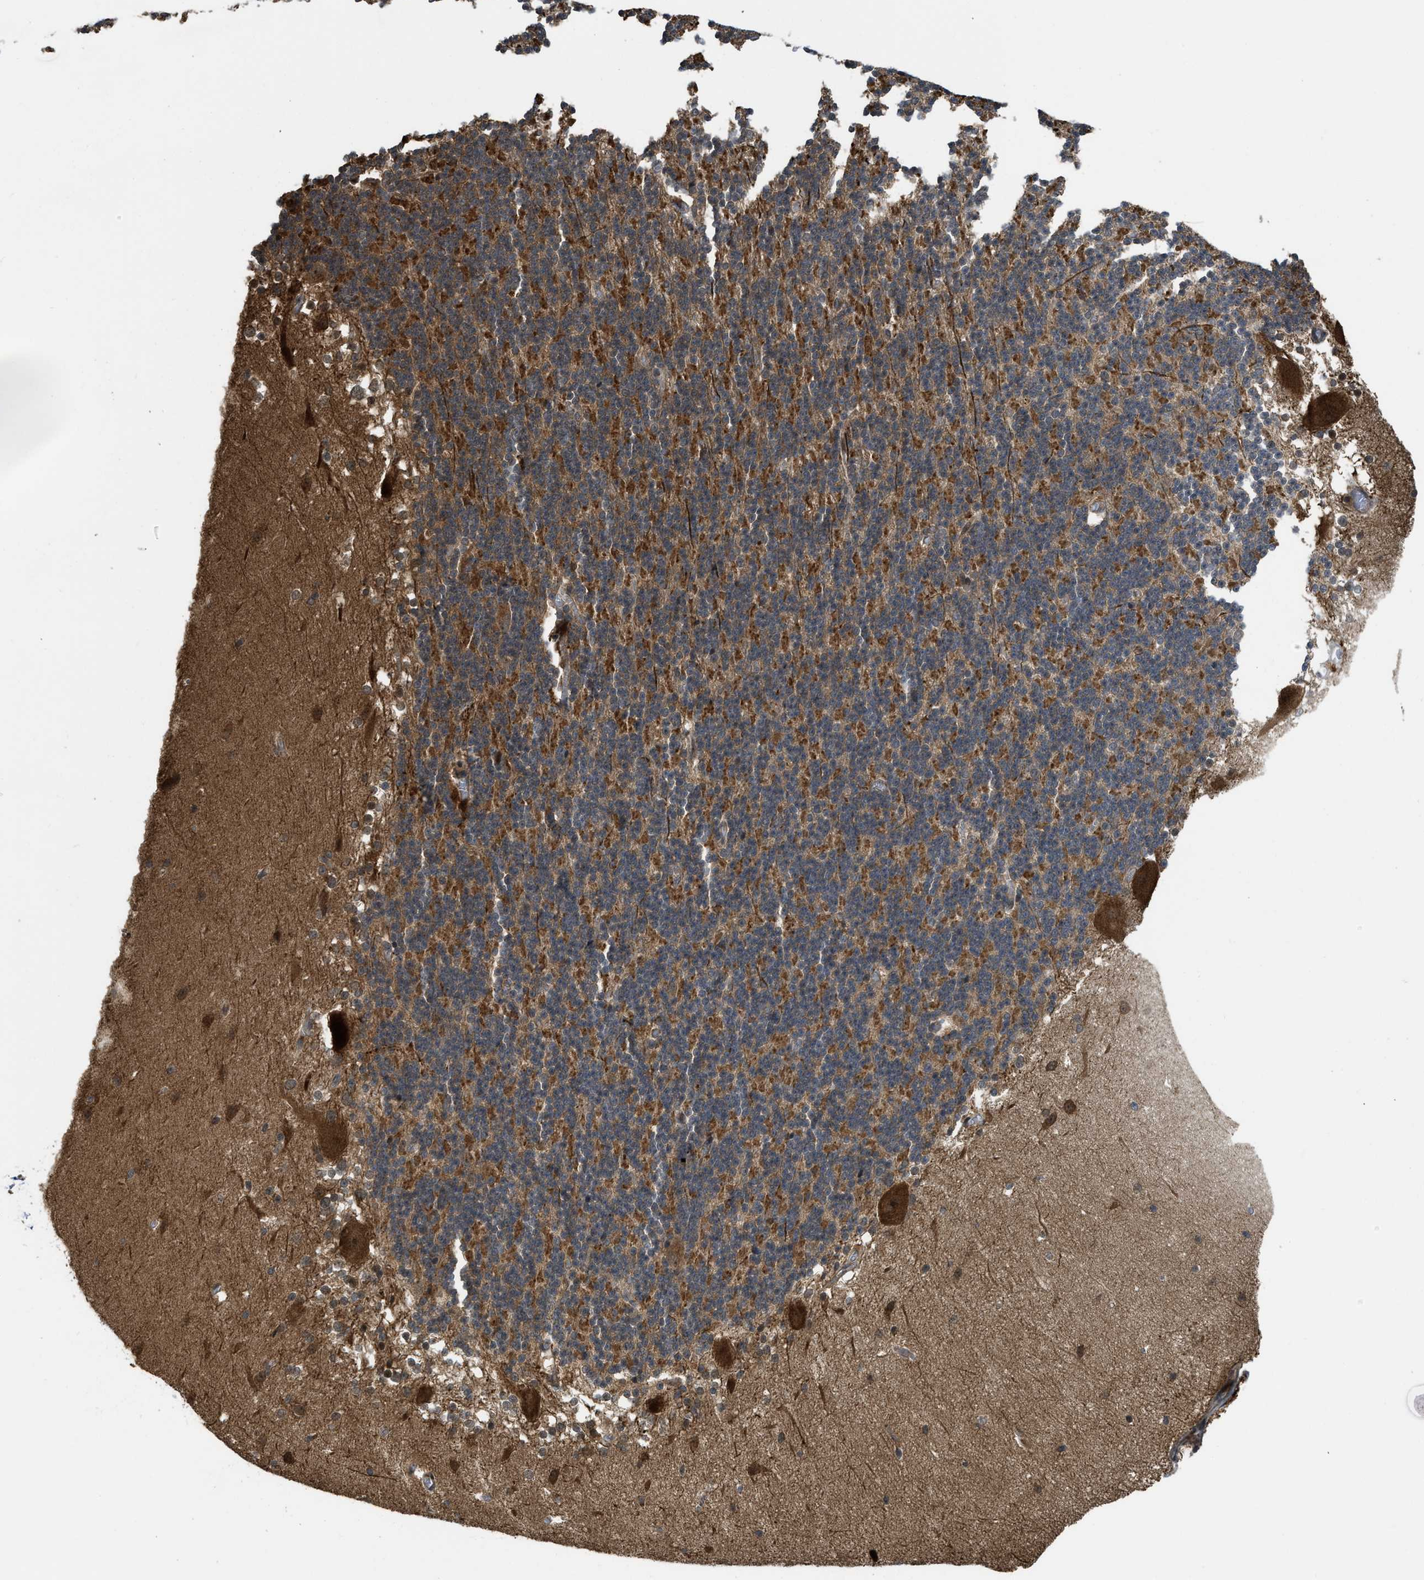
{"staining": {"intensity": "strong", "quantity": ">75%", "location": "cytoplasmic/membranous"}, "tissue": "cerebellum", "cell_type": "Cells in granular layer", "image_type": "normal", "snomed": [{"axis": "morphology", "description": "Normal tissue, NOS"}, {"axis": "topography", "description": "Cerebellum"}], "caption": "Protein staining by immunohistochemistry (IHC) displays strong cytoplasmic/membranous expression in about >75% of cells in granular layer in unremarkable cerebellum.", "gene": "DNAJC28", "patient": {"sex": "female", "age": 19}}